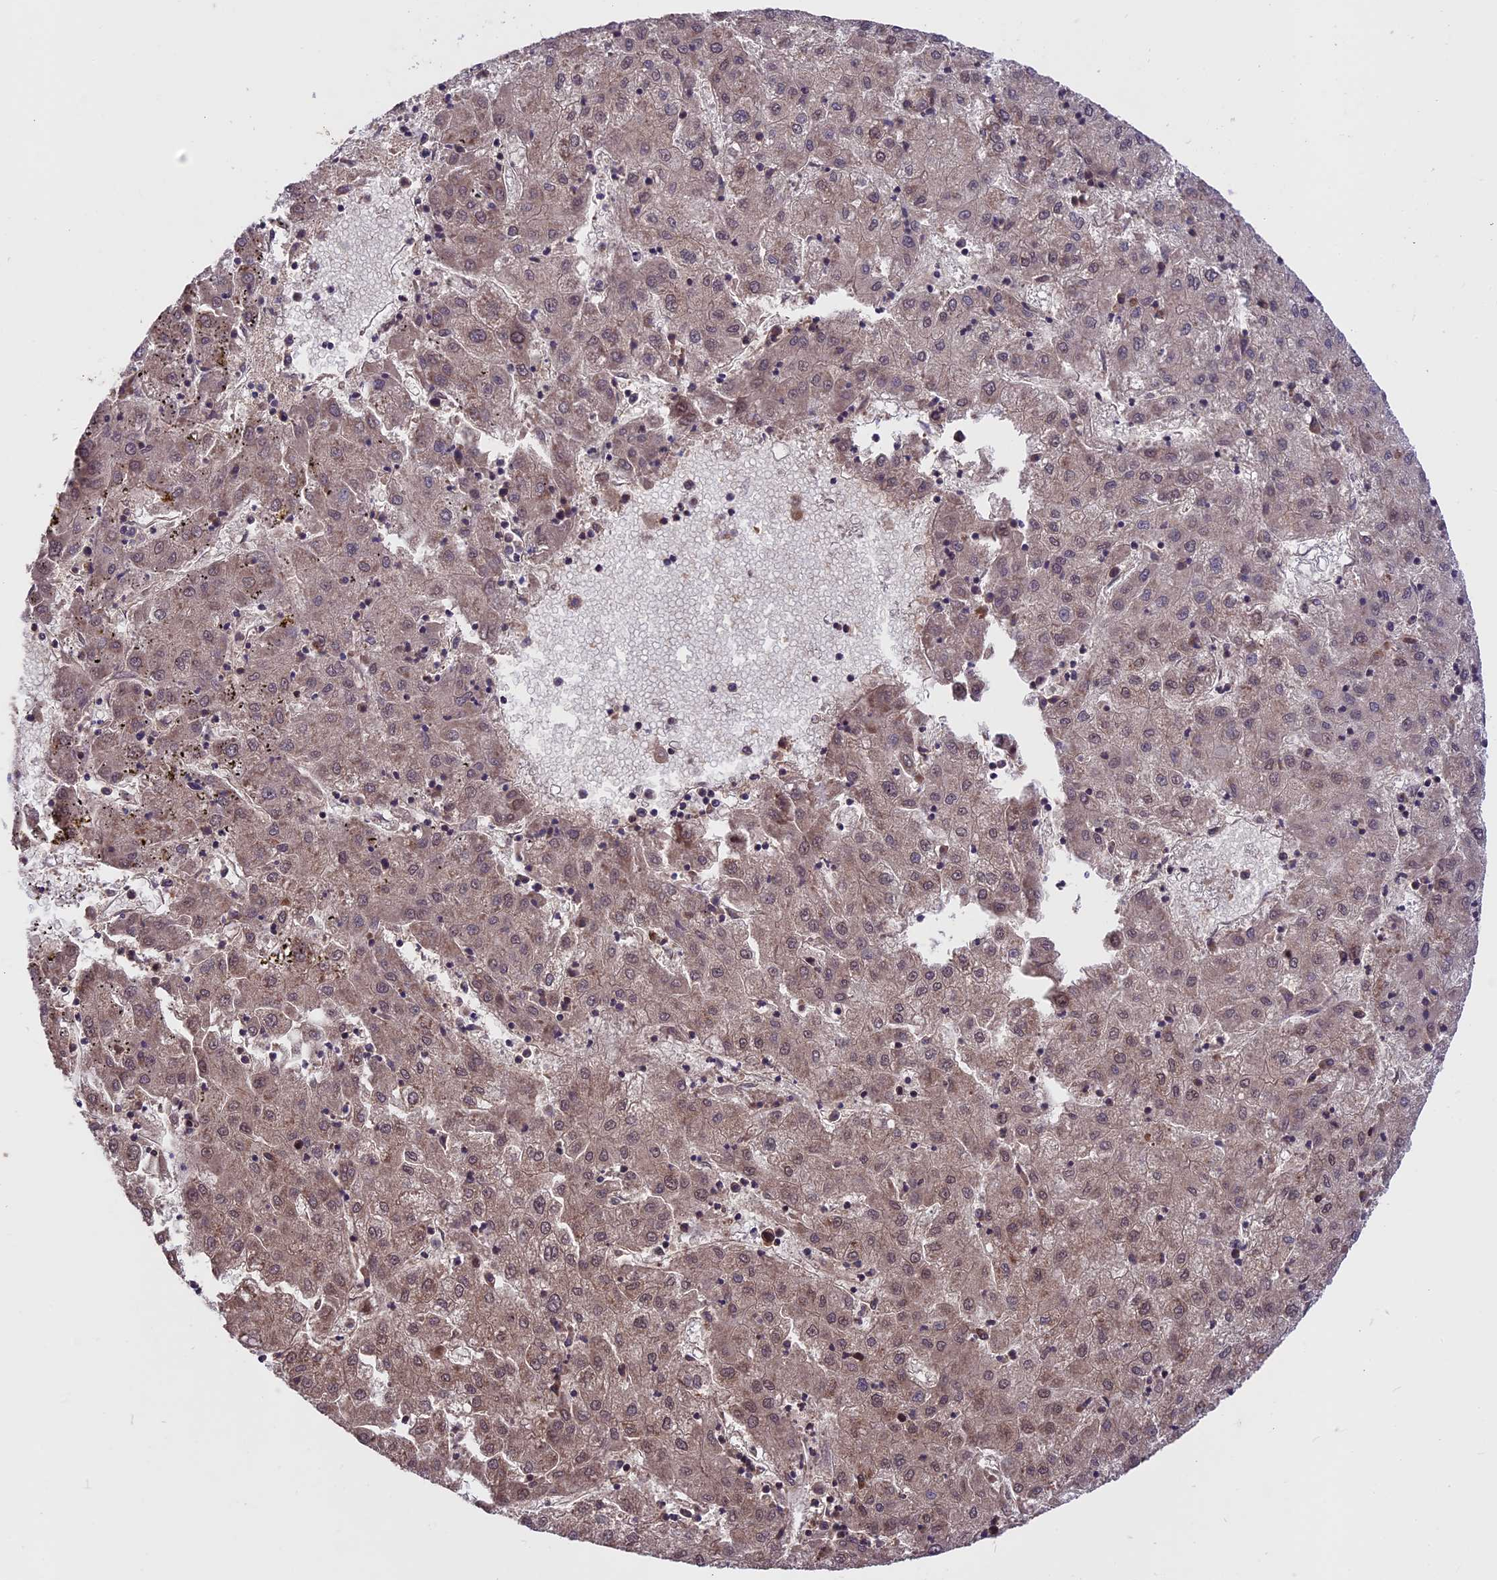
{"staining": {"intensity": "weak", "quantity": ">75%", "location": "cytoplasmic/membranous,nuclear"}, "tissue": "liver cancer", "cell_type": "Tumor cells", "image_type": "cancer", "snomed": [{"axis": "morphology", "description": "Carcinoma, Hepatocellular, NOS"}, {"axis": "topography", "description": "Liver"}], "caption": "Human liver cancer stained with a protein marker exhibits weak staining in tumor cells.", "gene": "ZNF598", "patient": {"sex": "male", "age": 72}}